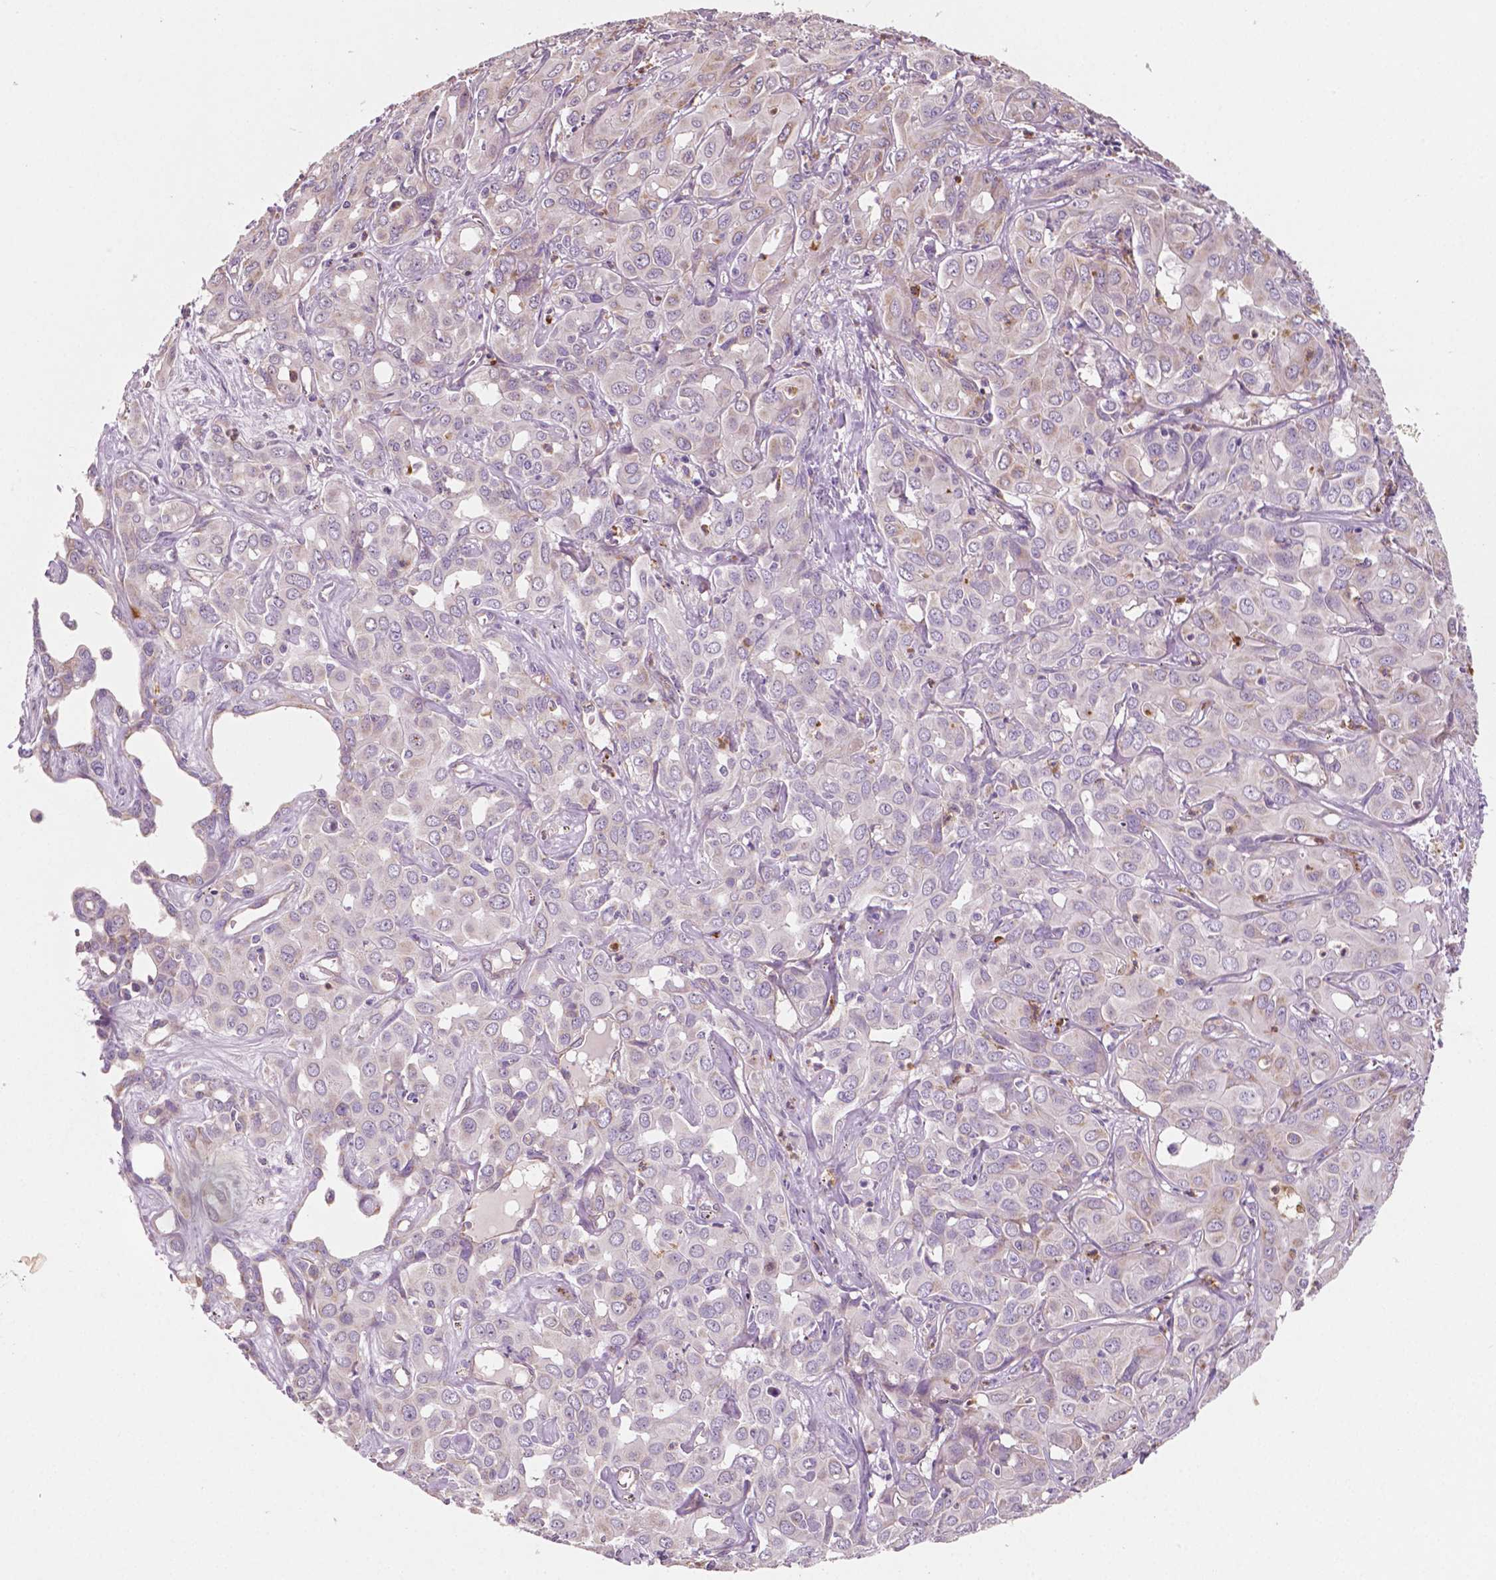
{"staining": {"intensity": "moderate", "quantity": "<25%", "location": "cytoplasmic/membranous"}, "tissue": "liver cancer", "cell_type": "Tumor cells", "image_type": "cancer", "snomed": [{"axis": "morphology", "description": "Cholangiocarcinoma"}, {"axis": "topography", "description": "Liver"}], "caption": "Human cholangiocarcinoma (liver) stained with a protein marker reveals moderate staining in tumor cells.", "gene": "PTX3", "patient": {"sex": "female", "age": 60}}